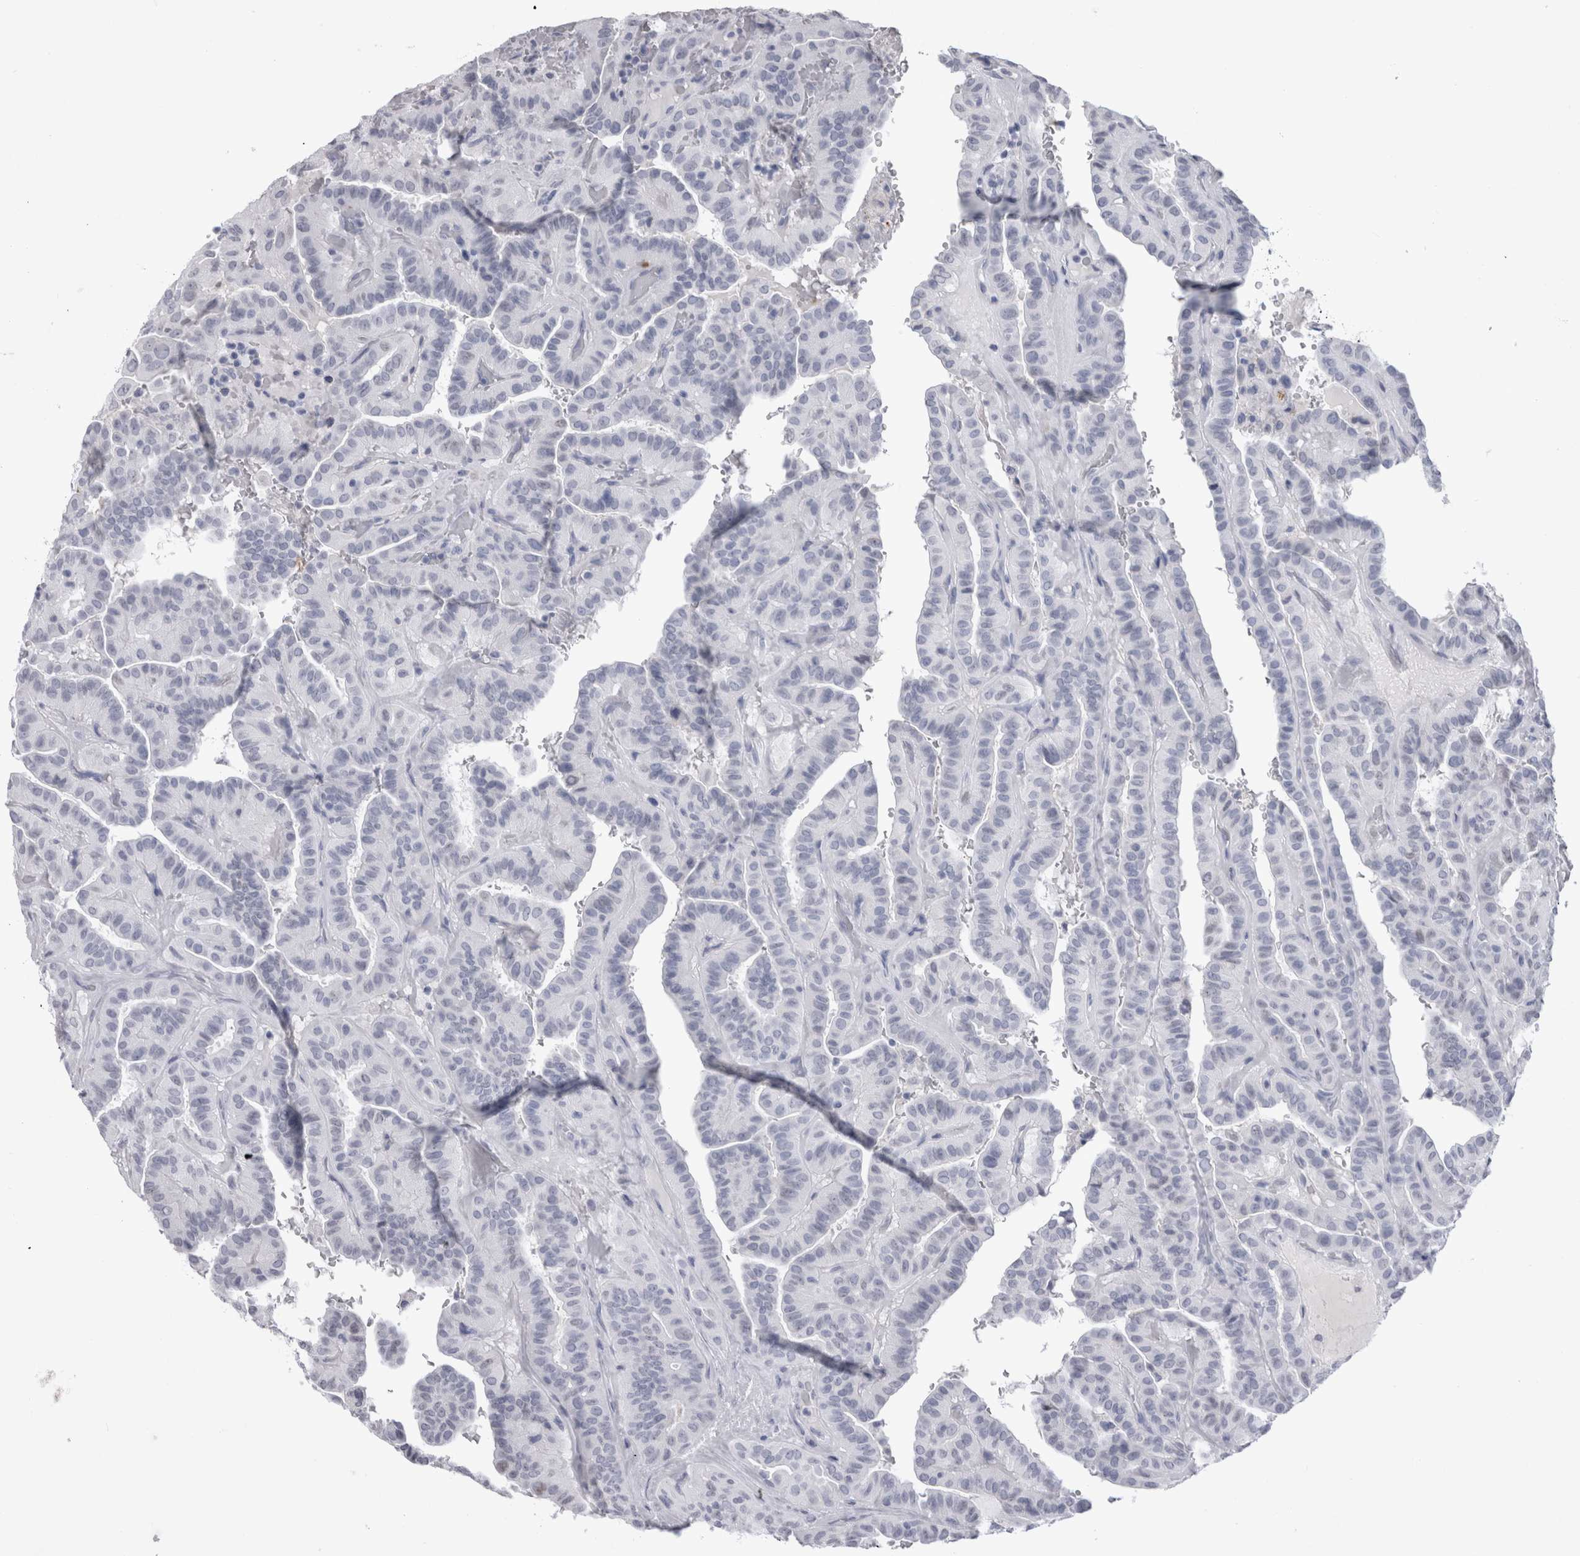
{"staining": {"intensity": "negative", "quantity": "none", "location": "none"}, "tissue": "thyroid cancer", "cell_type": "Tumor cells", "image_type": "cancer", "snomed": [{"axis": "morphology", "description": "Papillary adenocarcinoma, NOS"}, {"axis": "topography", "description": "Thyroid gland"}], "caption": "The photomicrograph exhibits no staining of tumor cells in thyroid papillary adenocarcinoma.", "gene": "ADAM2", "patient": {"sex": "male", "age": 77}}